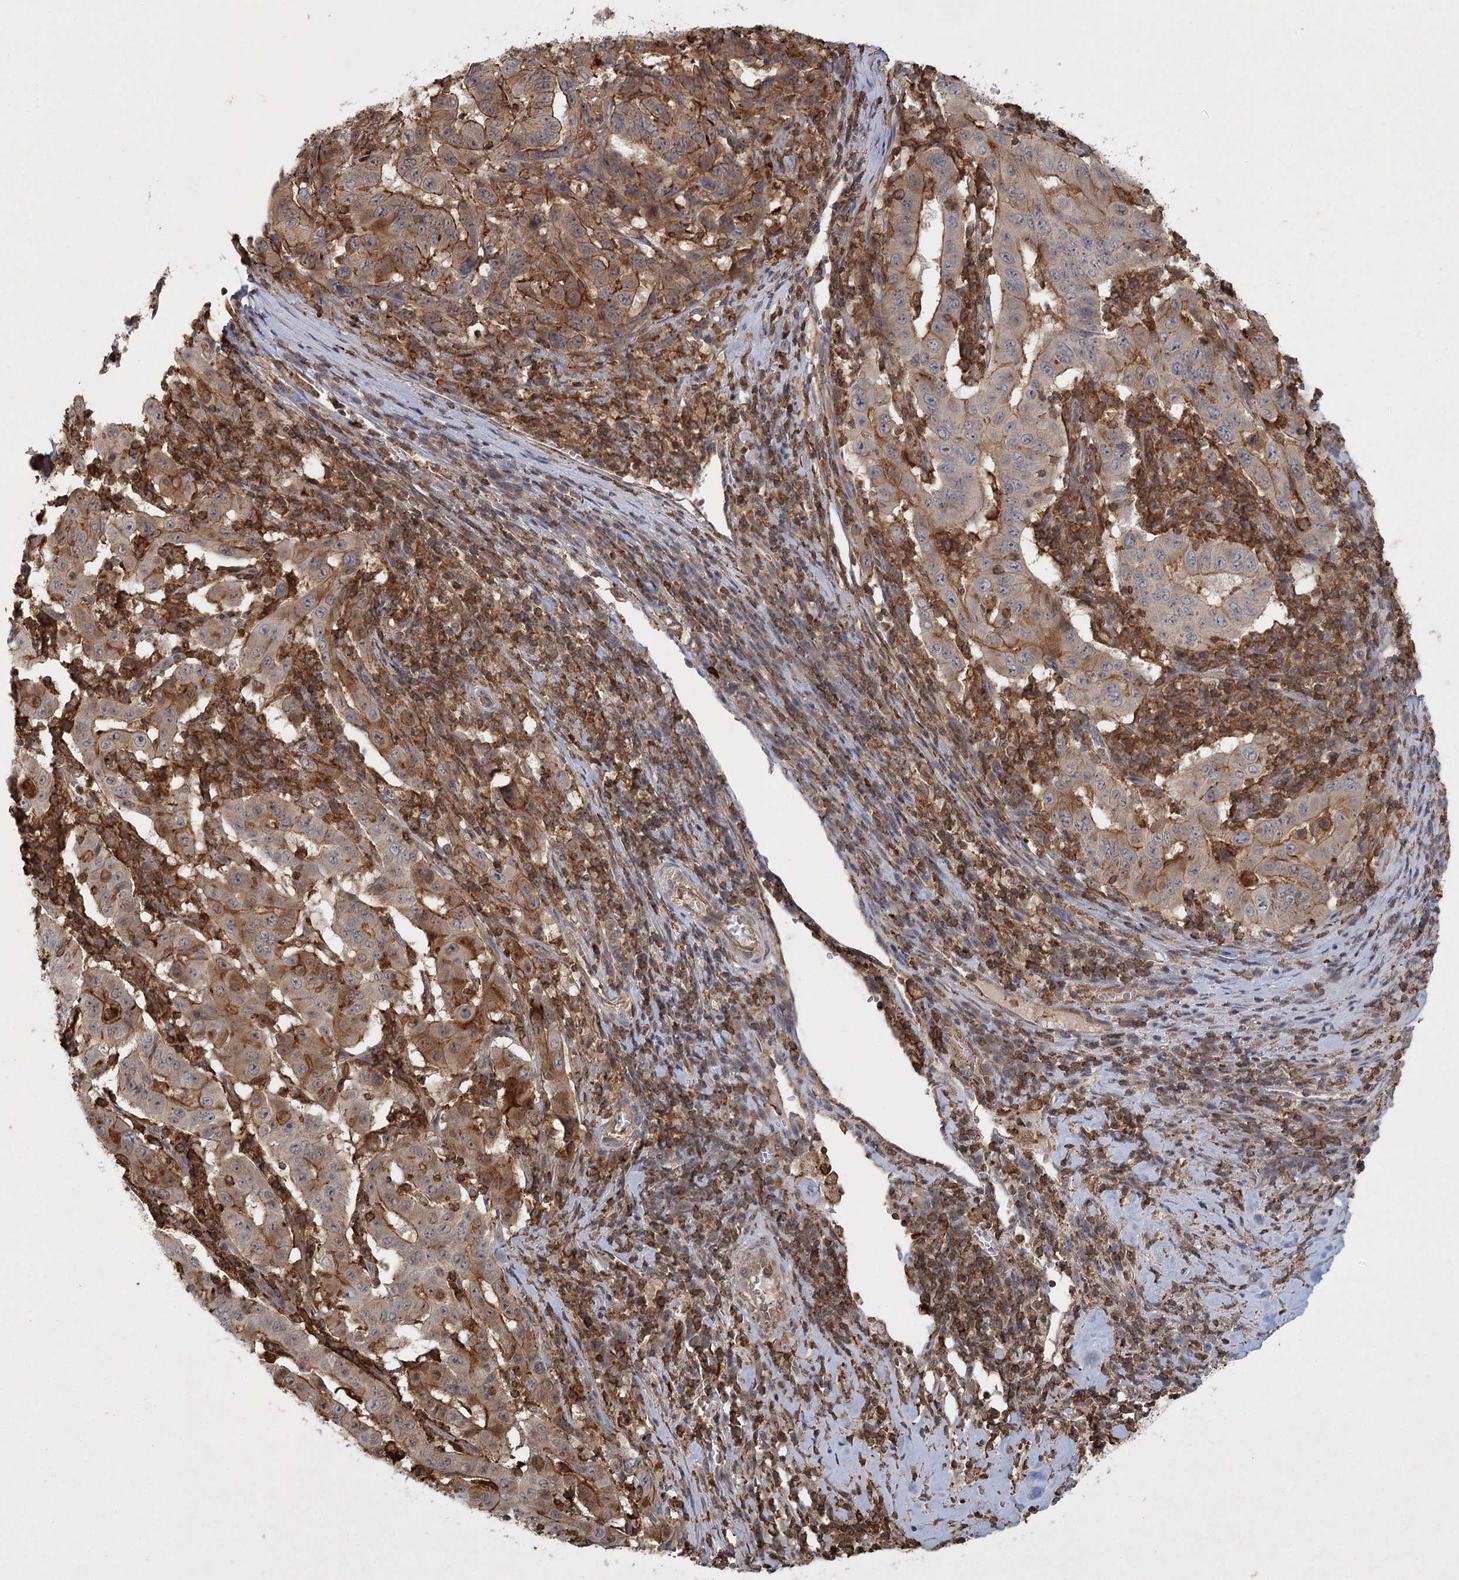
{"staining": {"intensity": "moderate", "quantity": ">75%", "location": "cytoplasmic/membranous"}, "tissue": "pancreatic cancer", "cell_type": "Tumor cells", "image_type": "cancer", "snomed": [{"axis": "morphology", "description": "Adenocarcinoma, NOS"}, {"axis": "topography", "description": "Pancreas"}], "caption": "Approximately >75% of tumor cells in pancreatic adenocarcinoma exhibit moderate cytoplasmic/membranous protein staining as visualized by brown immunohistochemical staining.", "gene": "MEPE", "patient": {"sex": "male", "age": 63}}